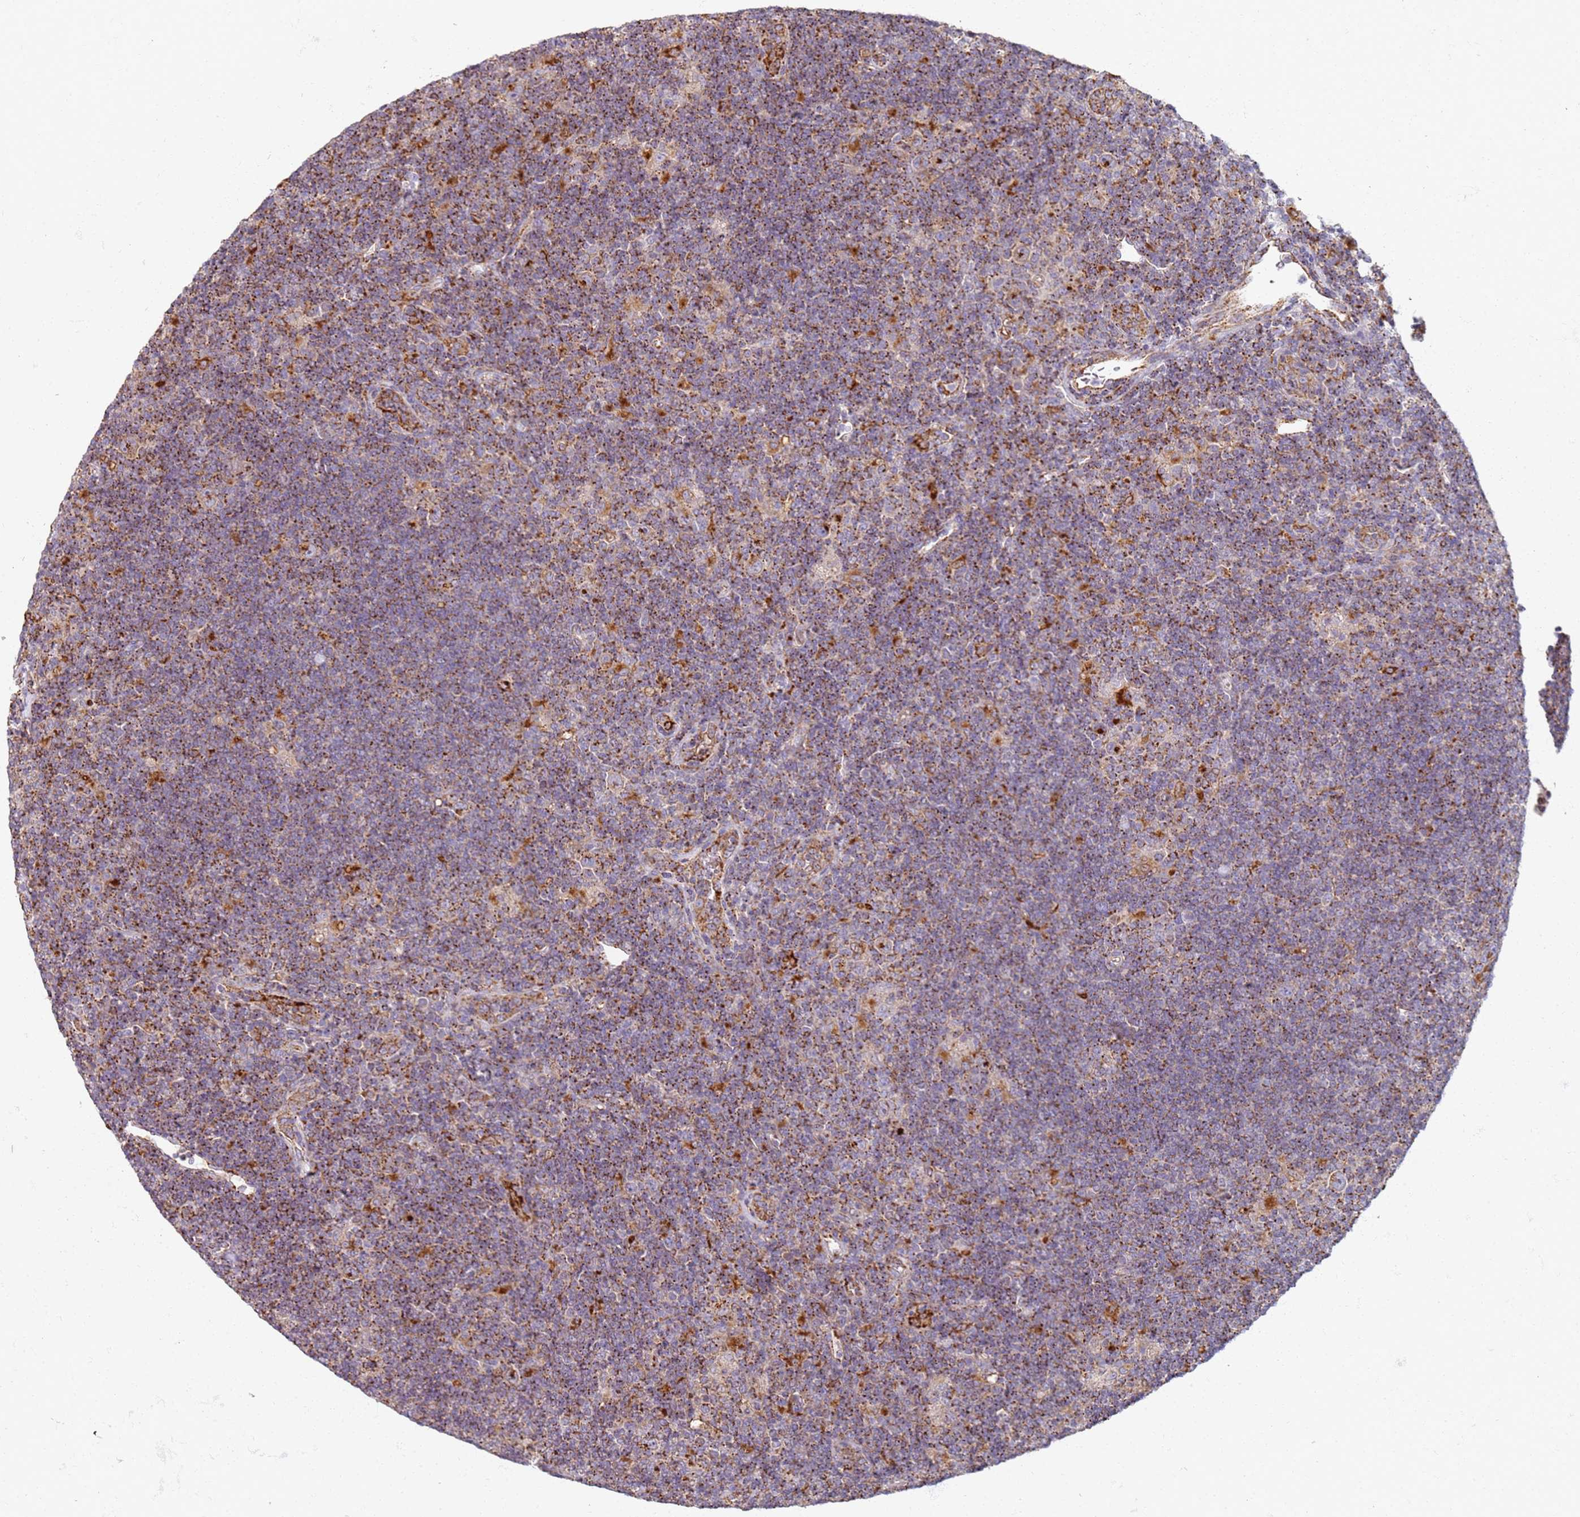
{"staining": {"intensity": "moderate", "quantity": "25%-75%", "location": "cytoplasmic/membranous"}, "tissue": "lymphoma", "cell_type": "Tumor cells", "image_type": "cancer", "snomed": [{"axis": "morphology", "description": "Hodgkin's disease, NOS"}, {"axis": "topography", "description": "Lymph node"}], "caption": "Human lymphoma stained with a brown dye shows moderate cytoplasmic/membranous positive expression in approximately 25%-75% of tumor cells.", "gene": "PROKR2", "patient": {"sex": "female", "age": 57}}